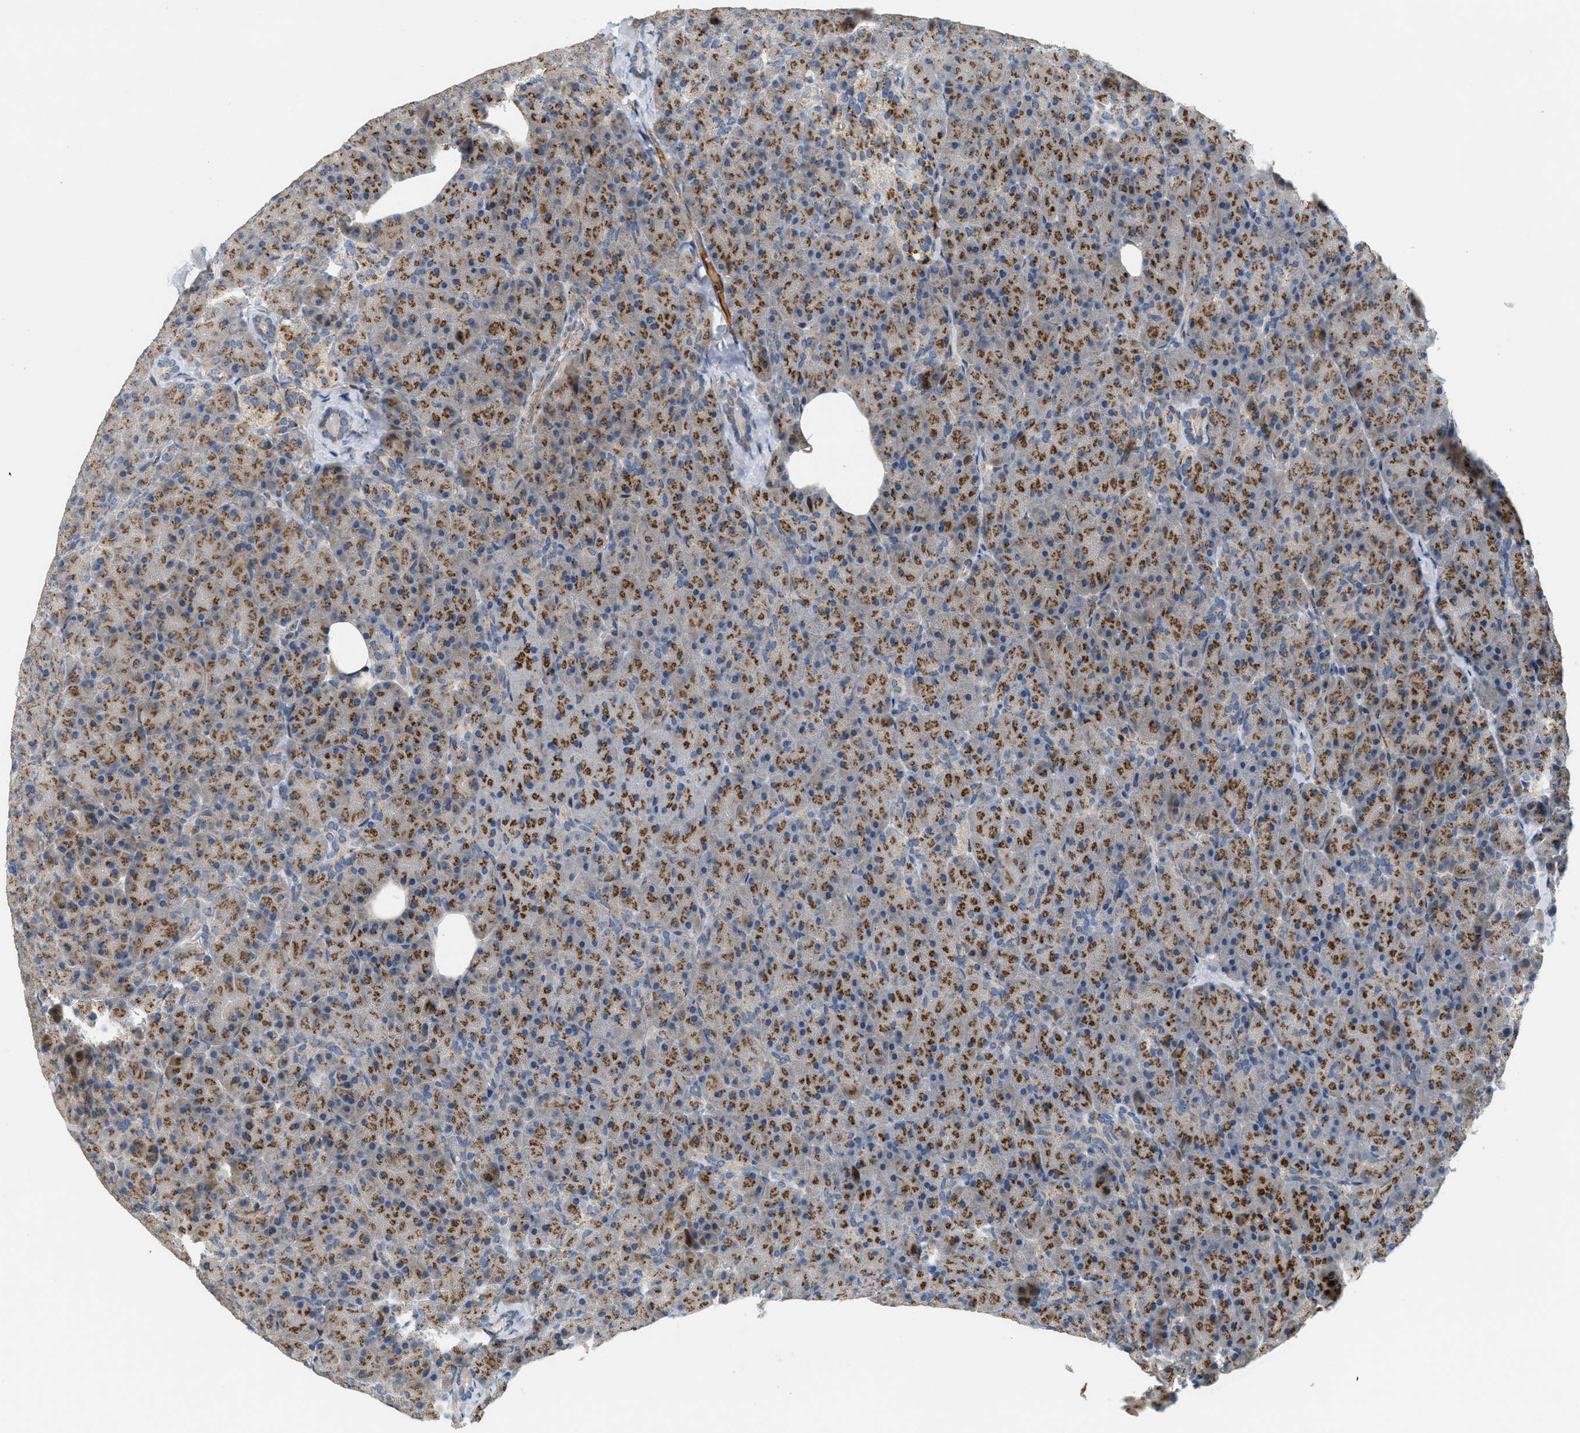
{"staining": {"intensity": "strong", "quantity": ">75%", "location": "cytoplasmic/membranous"}, "tissue": "pancreas", "cell_type": "Exocrine glandular cells", "image_type": "normal", "snomed": [{"axis": "morphology", "description": "Normal tissue, NOS"}, {"axis": "topography", "description": "Pancreas"}], "caption": "Protein staining exhibits strong cytoplasmic/membranous positivity in approximately >75% of exocrine glandular cells in normal pancreas.", "gene": "ZFPL1", "patient": {"sex": "female", "age": 35}}